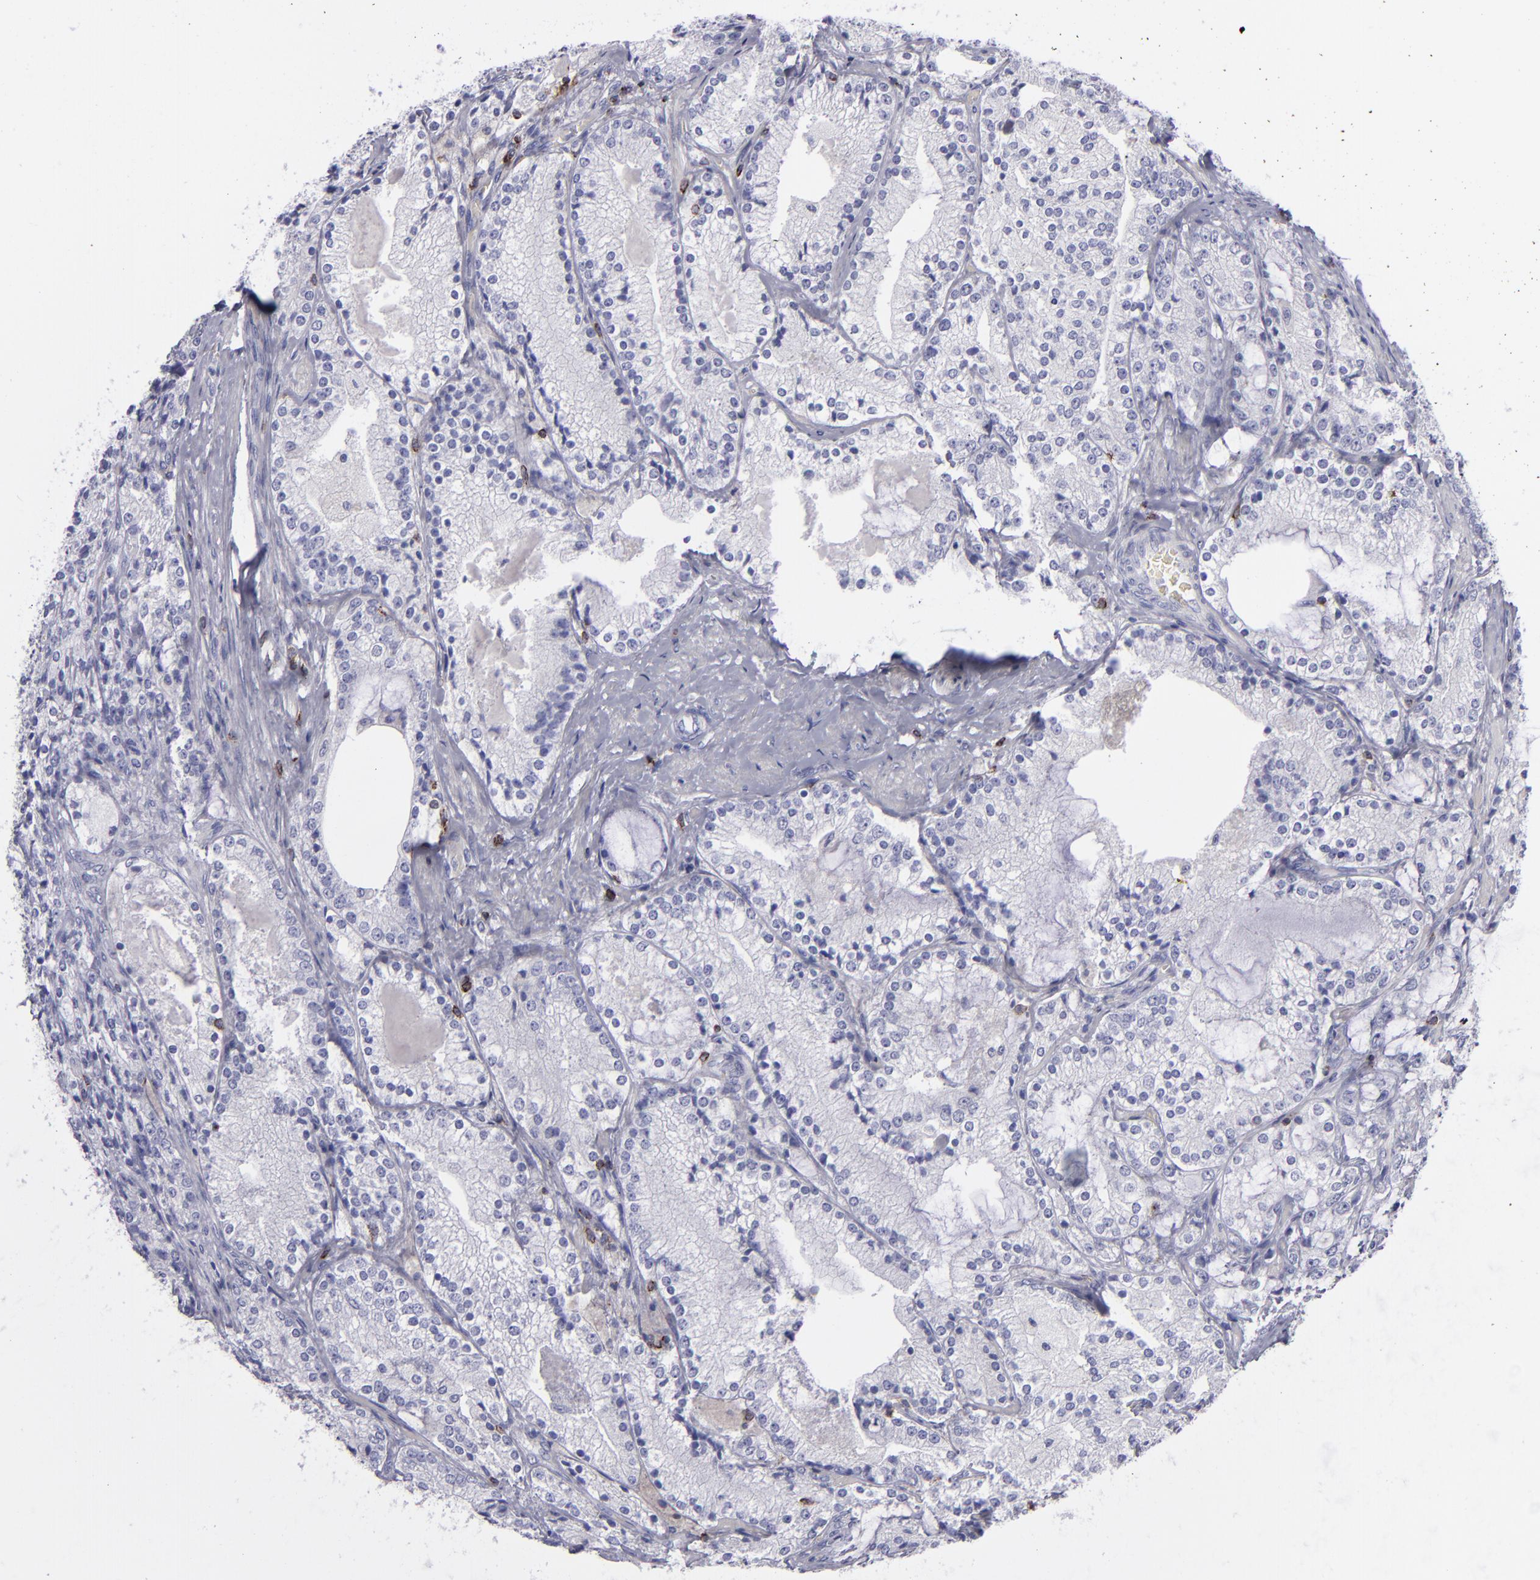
{"staining": {"intensity": "negative", "quantity": "none", "location": "none"}, "tissue": "prostate cancer", "cell_type": "Tumor cells", "image_type": "cancer", "snomed": [{"axis": "morphology", "description": "Adenocarcinoma, High grade"}, {"axis": "topography", "description": "Prostate"}], "caption": "The immunohistochemistry (IHC) micrograph has no significant expression in tumor cells of prostate cancer (high-grade adenocarcinoma) tissue.", "gene": "CD2", "patient": {"sex": "male", "age": 63}}